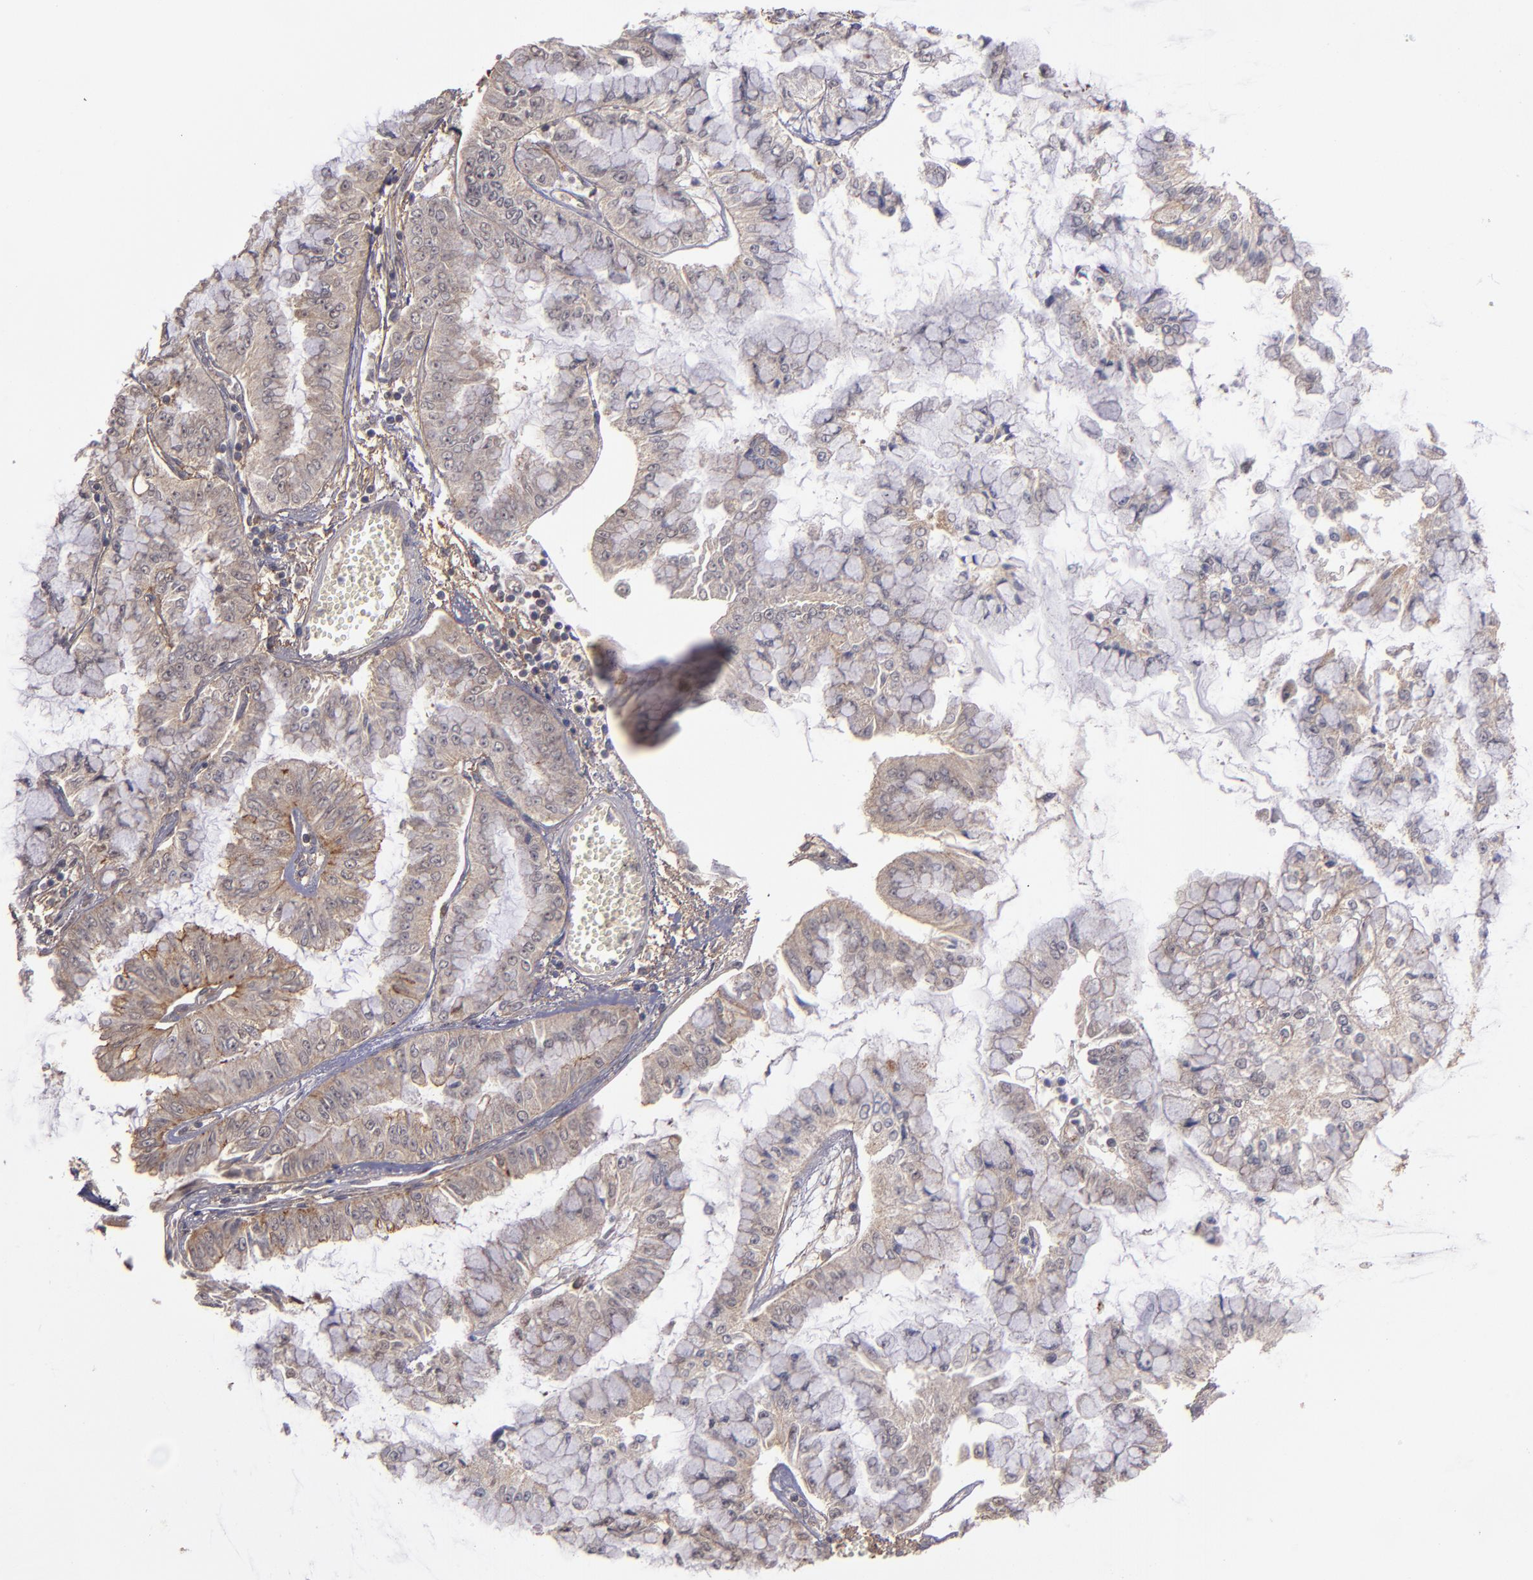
{"staining": {"intensity": "moderate", "quantity": ">75%", "location": "cytoplasmic/membranous"}, "tissue": "liver cancer", "cell_type": "Tumor cells", "image_type": "cancer", "snomed": [{"axis": "morphology", "description": "Cholangiocarcinoma"}, {"axis": "topography", "description": "Liver"}], "caption": "Immunohistochemical staining of human liver cholangiocarcinoma displays moderate cytoplasmic/membranous protein staining in approximately >75% of tumor cells.", "gene": "ZFYVE1", "patient": {"sex": "female", "age": 79}}